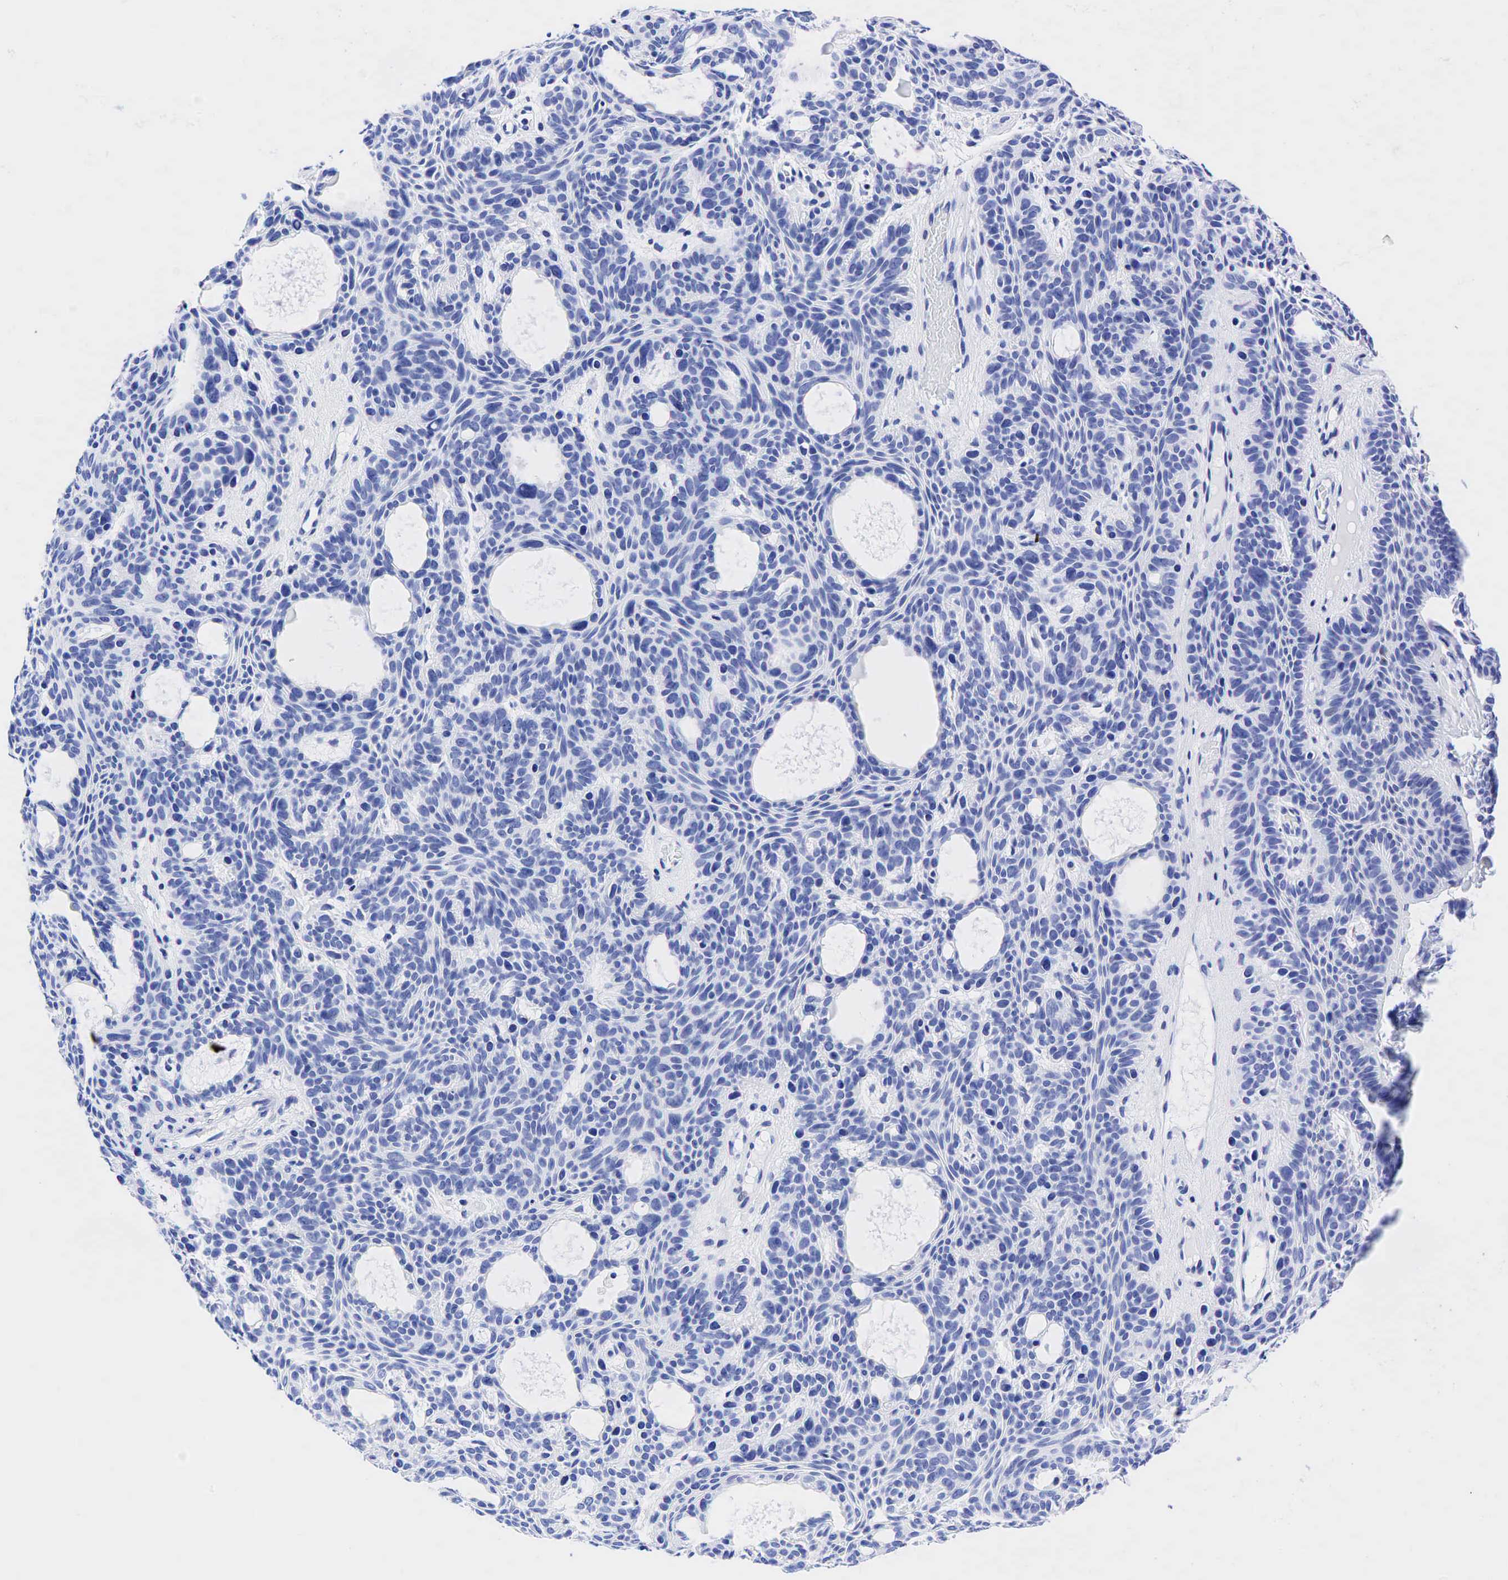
{"staining": {"intensity": "negative", "quantity": "none", "location": "none"}, "tissue": "skin cancer", "cell_type": "Tumor cells", "image_type": "cancer", "snomed": [{"axis": "morphology", "description": "Basal cell carcinoma"}, {"axis": "topography", "description": "Skin"}], "caption": "Skin basal cell carcinoma stained for a protein using IHC shows no expression tumor cells.", "gene": "ESR1", "patient": {"sex": "male", "age": 44}}